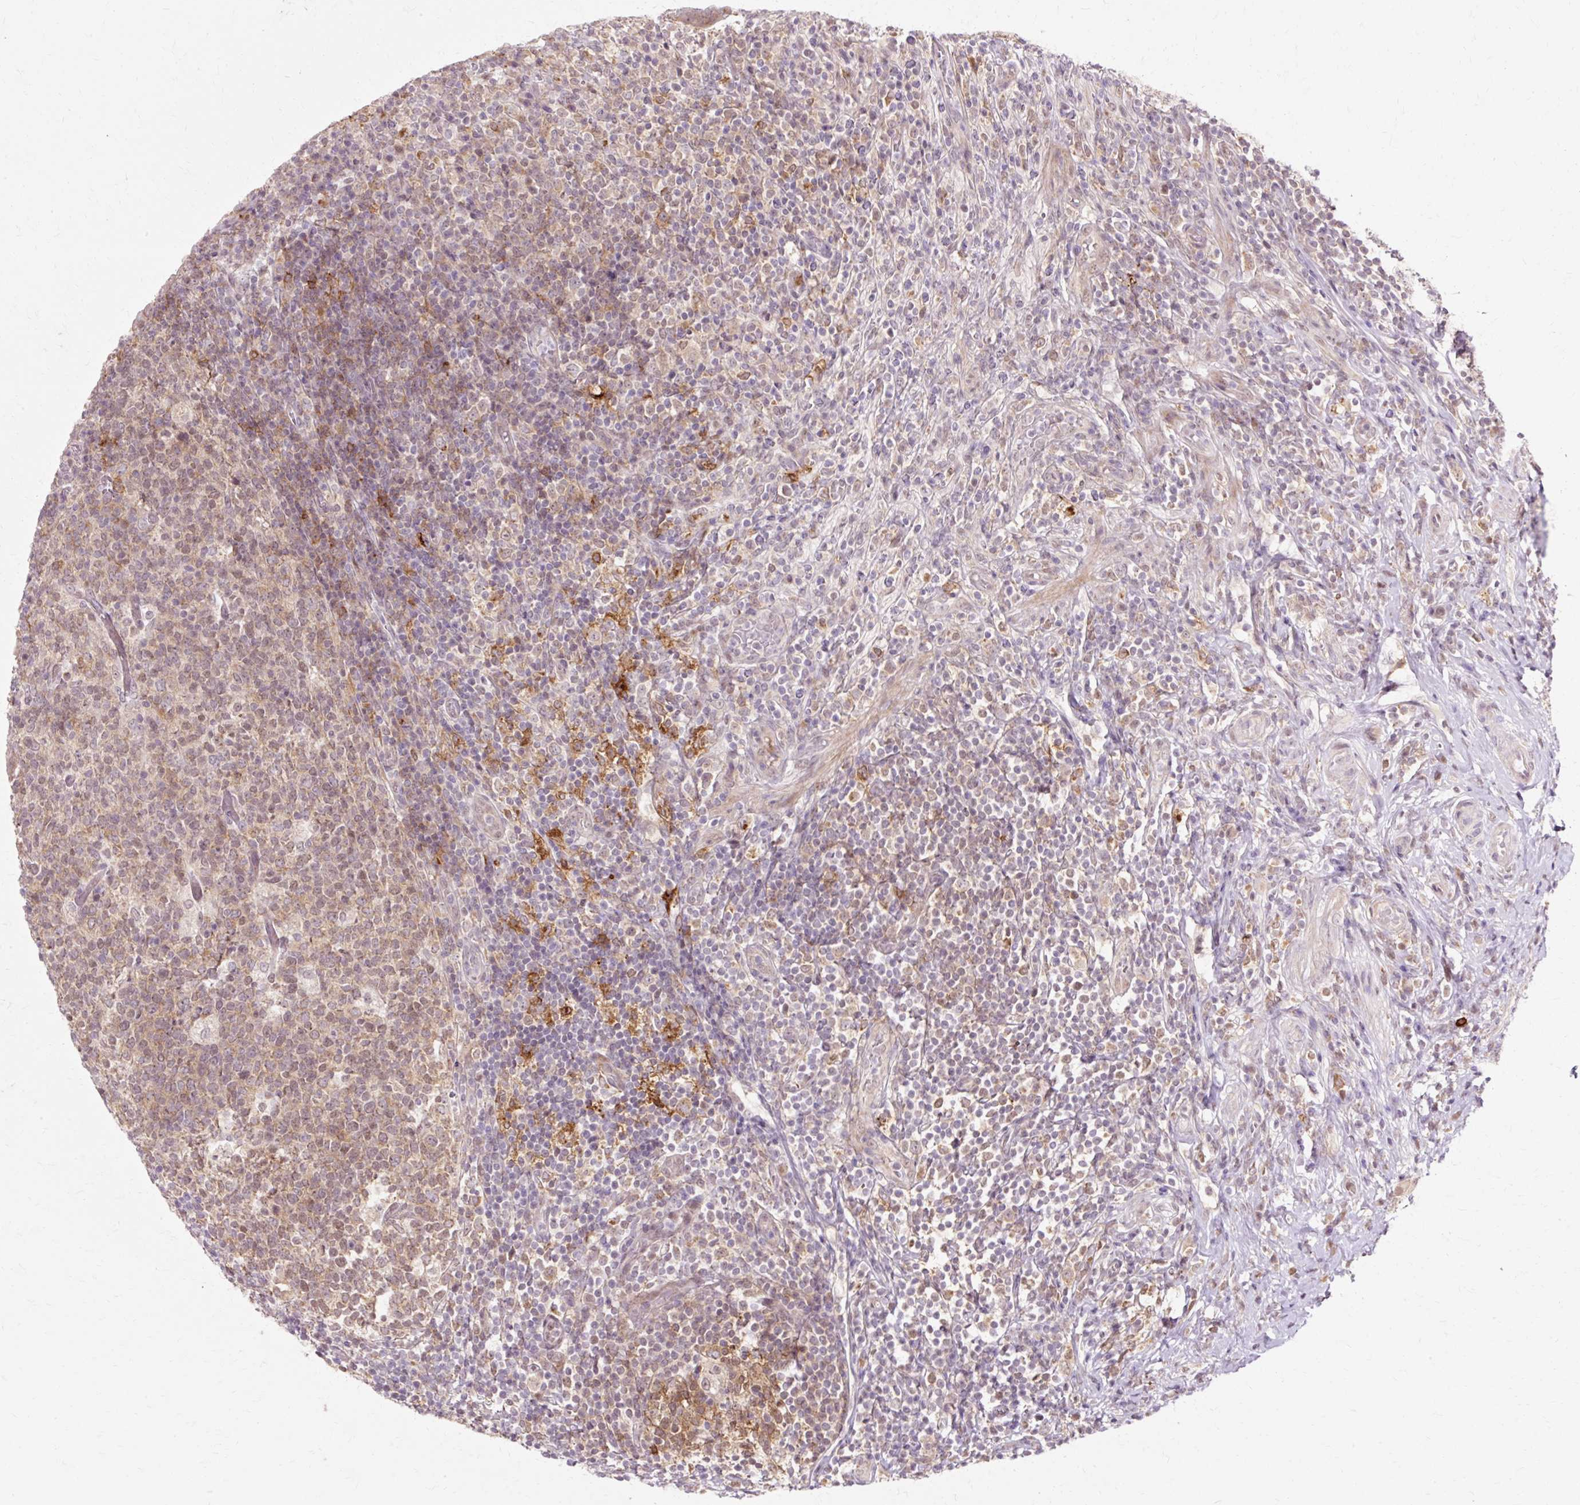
{"staining": {"intensity": "moderate", "quantity": ">75%", "location": "cytoplasmic/membranous"}, "tissue": "appendix", "cell_type": "Glandular cells", "image_type": "normal", "snomed": [{"axis": "morphology", "description": "Normal tissue, NOS"}, {"axis": "topography", "description": "Appendix"}], "caption": "Immunohistochemical staining of unremarkable appendix reveals medium levels of moderate cytoplasmic/membranous staining in approximately >75% of glandular cells.", "gene": "GEMIN2", "patient": {"sex": "female", "age": 43}}